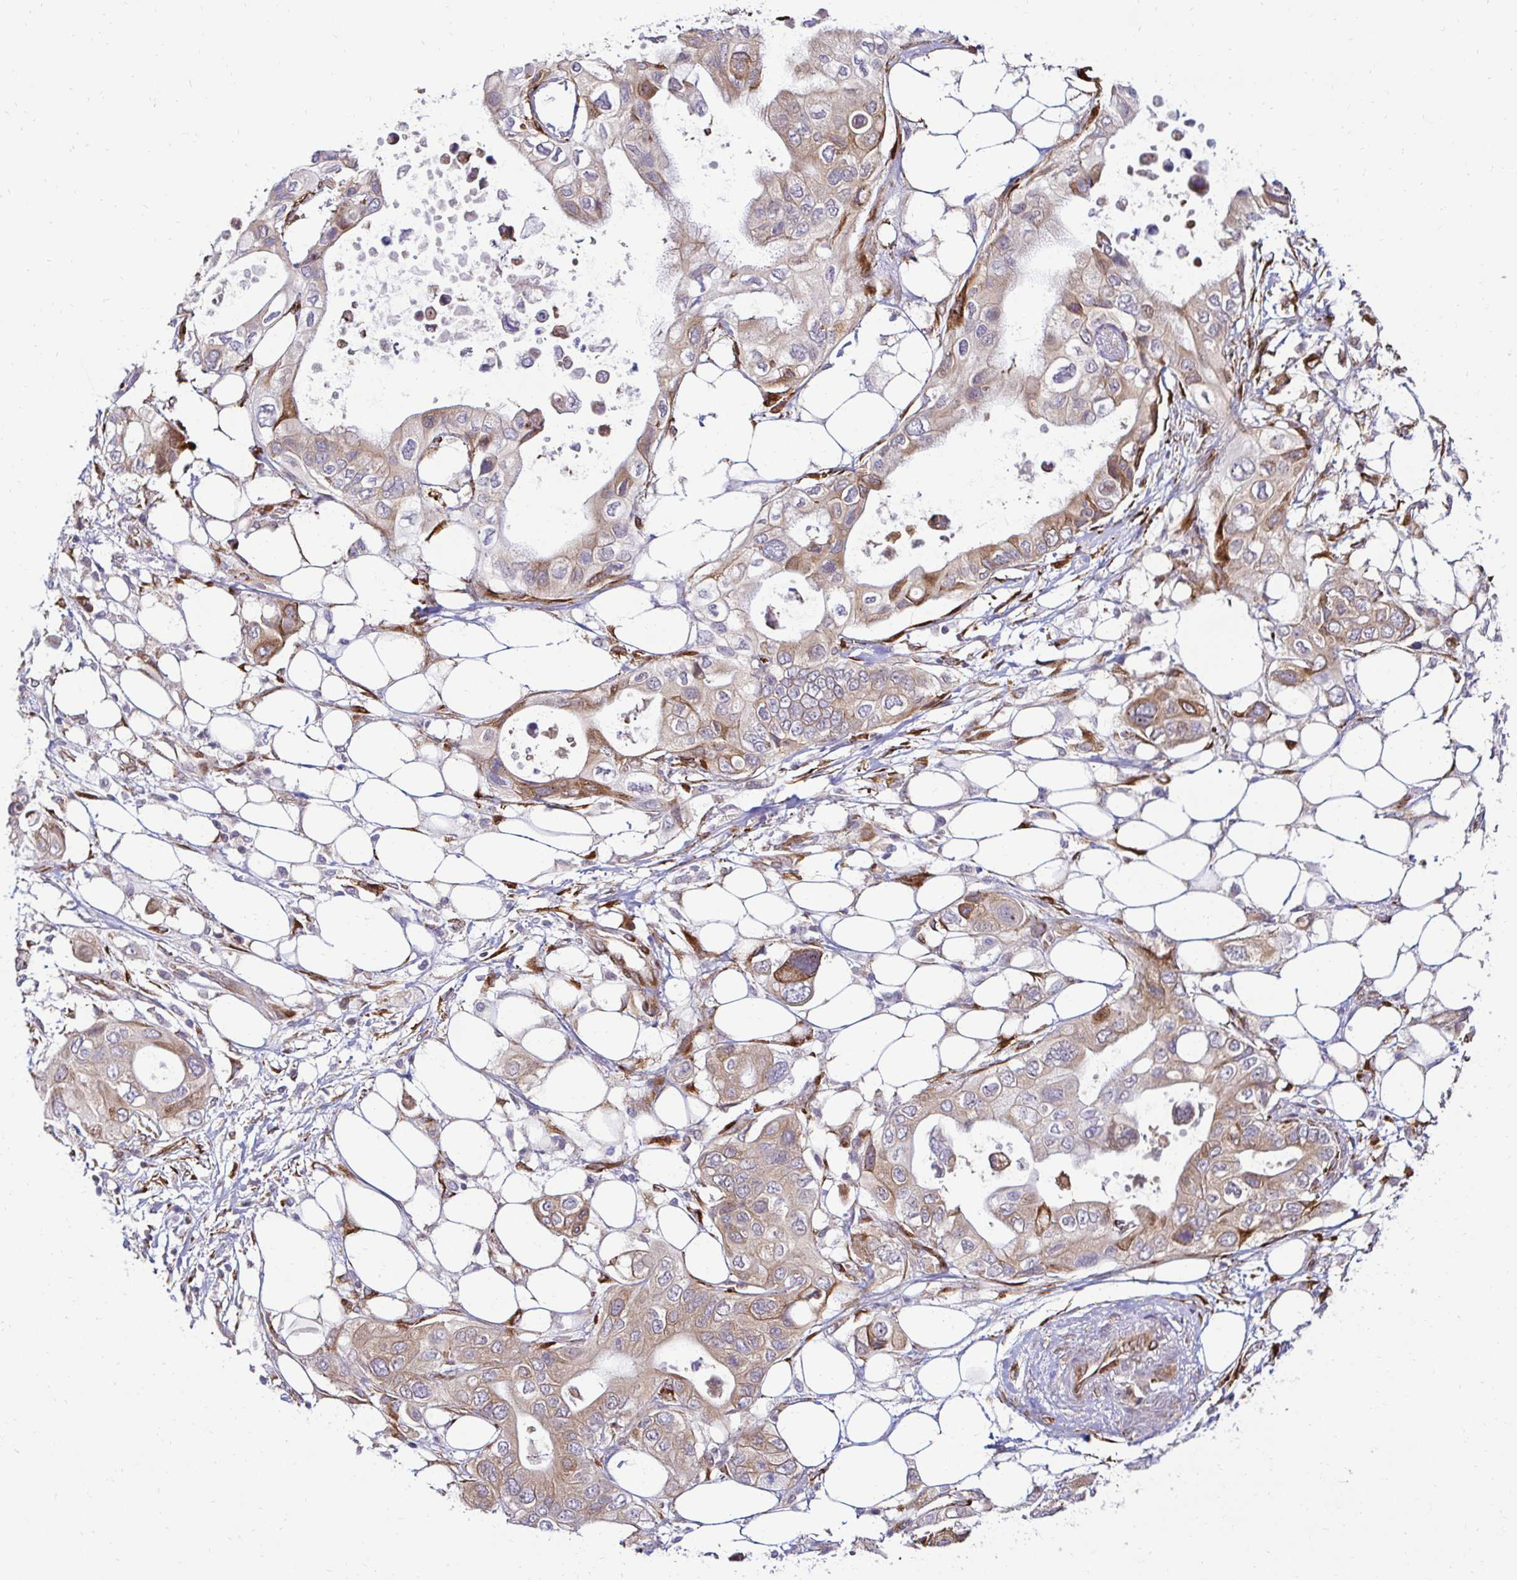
{"staining": {"intensity": "moderate", "quantity": "25%-75%", "location": "cytoplasmic/membranous"}, "tissue": "pancreatic cancer", "cell_type": "Tumor cells", "image_type": "cancer", "snomed": [{"axis": "morphology", "description": "Adenocarcinoma, NOS"}, {"axis": "topography", "description": "Pancreas"}], "caption": "Moderate cytoplasmic/membranous expression for a protein is identified in approximately 25%-75% of tumor cells of pancreatic cancer using IHC.", "gene": "HPS1", "patient": {"sex": "female", "age": 63}}